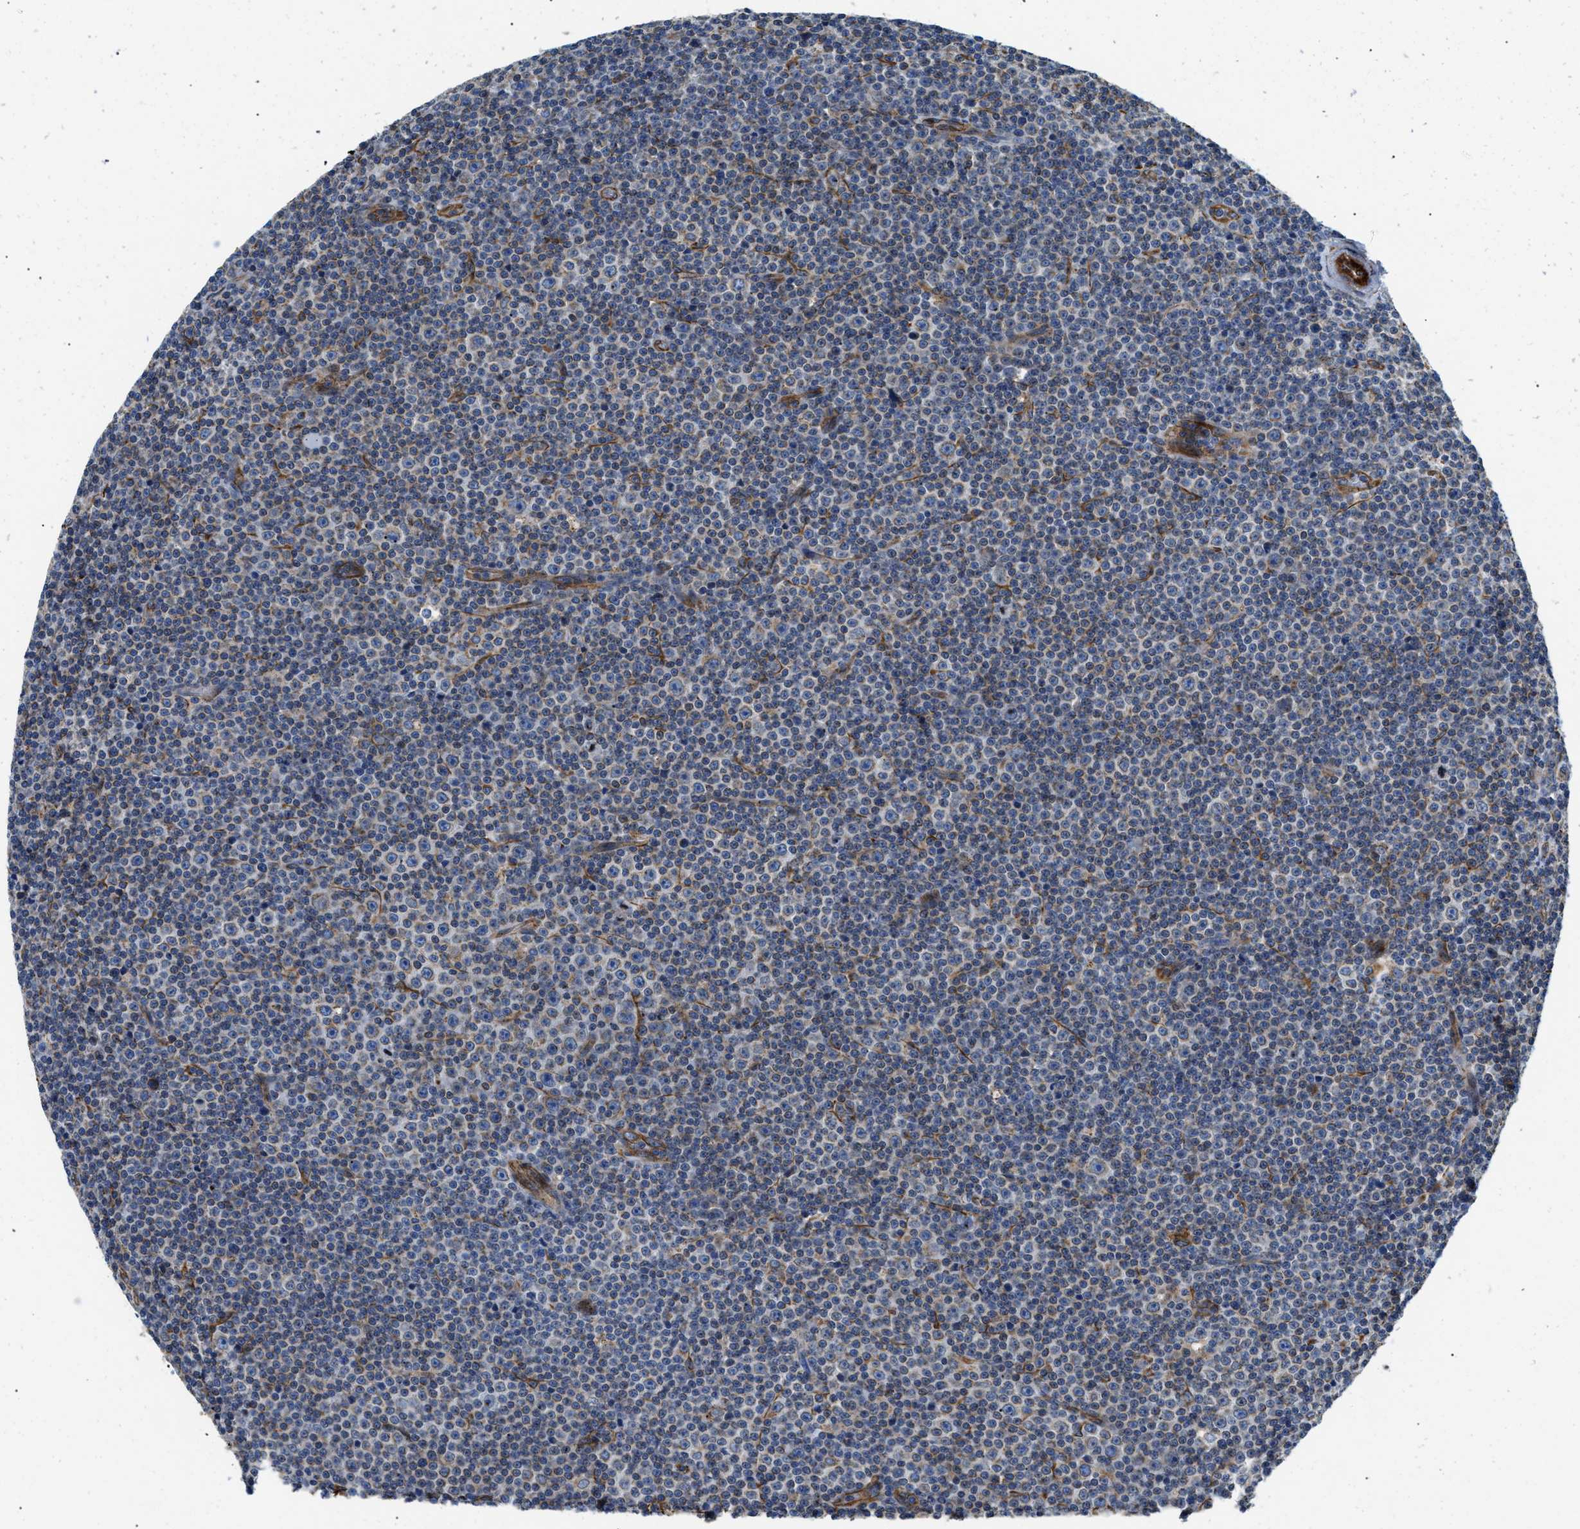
{"staining": {"intensity": "weak", "quantity": "<25%", "location": "cytoplasmic/membranous"}, "tissue": "lymphoma", "cell_type": "Tumor cells", "image_type": "cancer", "snomed": [{"axis": "morphology", "description": "Malignant lymphoma, non-Hodgkin's type, Low grade"}, {"axis": "topography", "description": "Lymph node"}], "caption": "High magnification brightfield microscopy of malignant lymphoma, non-Hodgkin's type (low-grade) stained with DAB (brown) and counterstained with hematoxylin (blue): tumor cells show no significant staining.", "gene": "HSD17B12", "patient": {"sex": "female", "age": 67}}